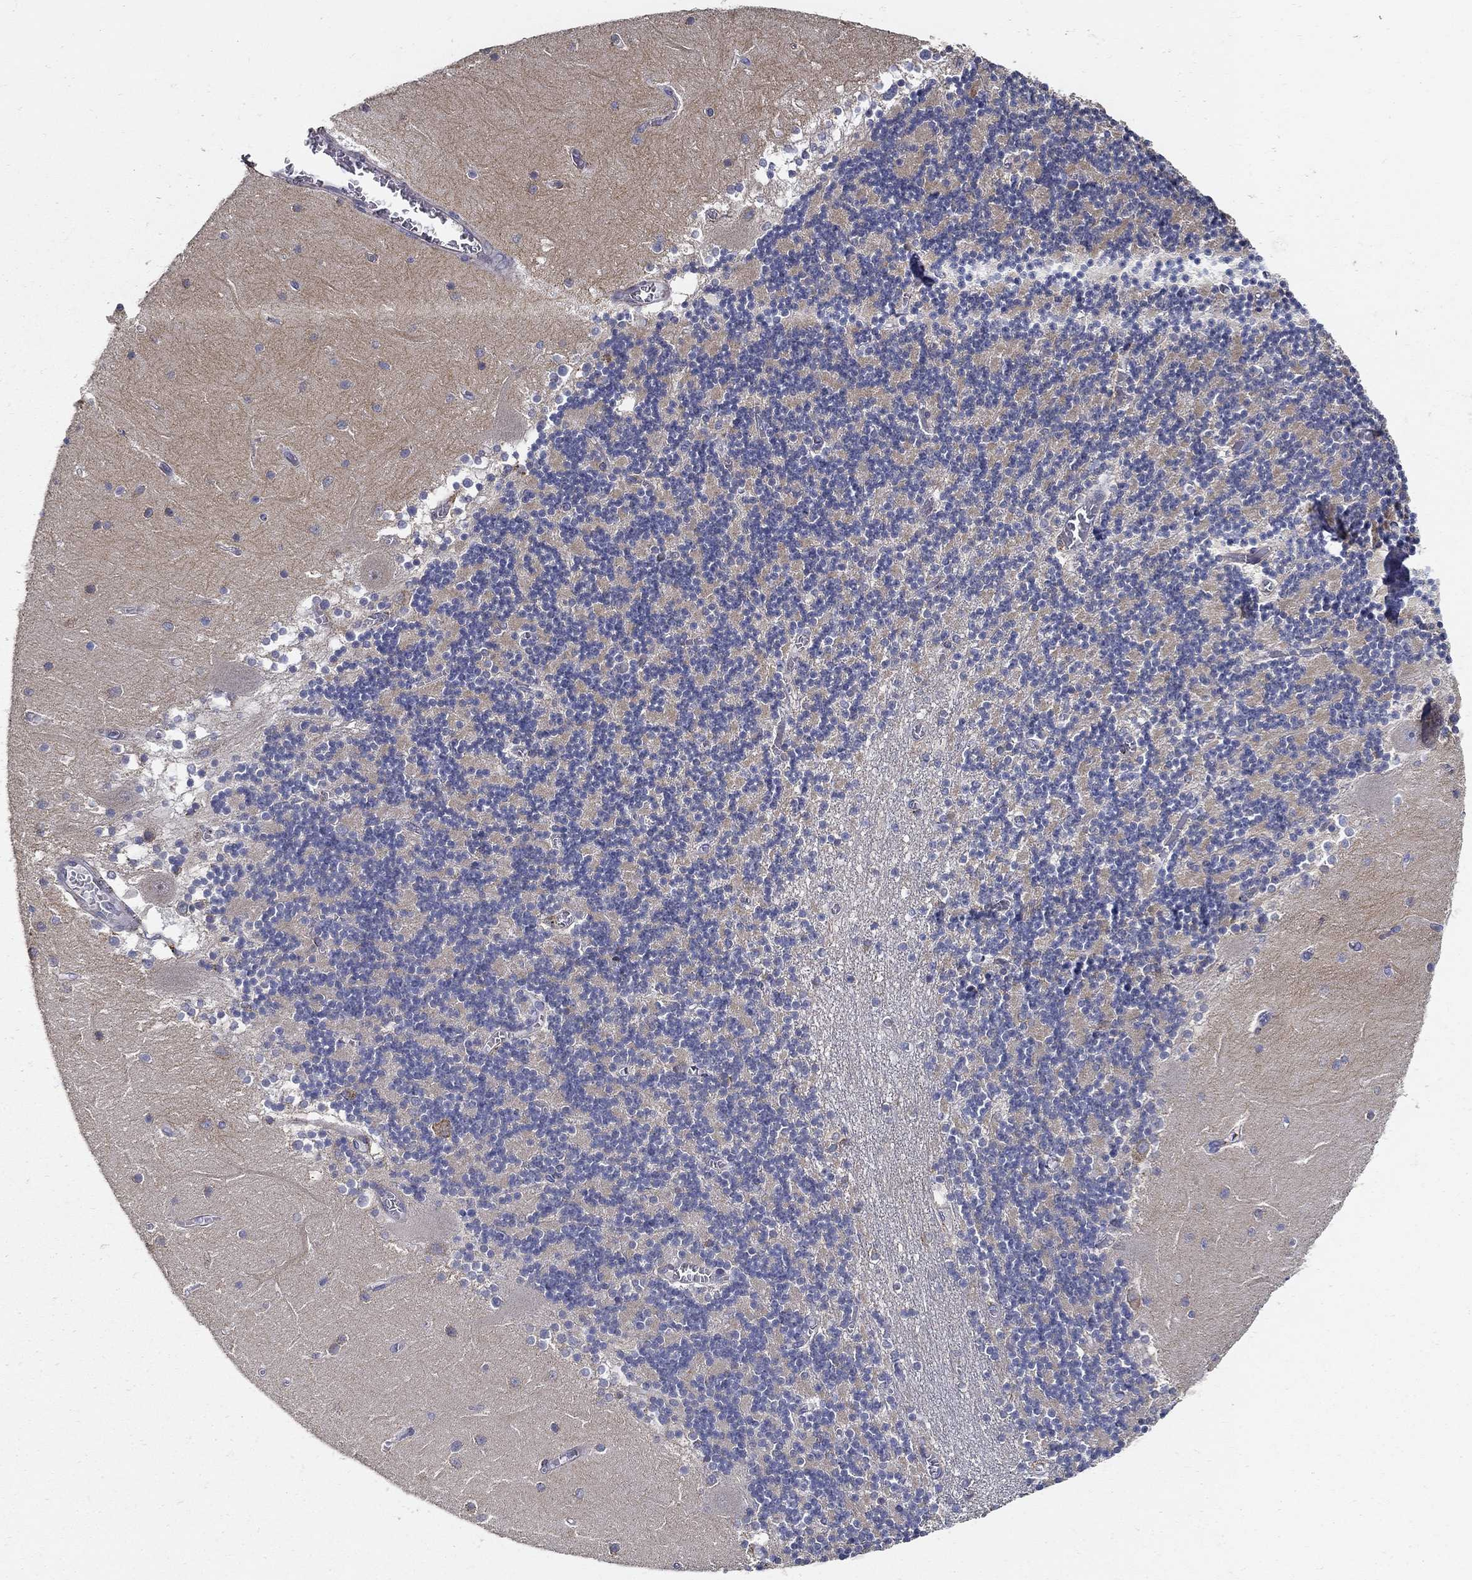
{"staining": {"intensity": "negative", "quantity": "none", "location": "none"}, "tissue": "cerebellum", "cell_type": "Cells in granular layer", "image_type": "normal", "snomed": [{"axis": "morphology", "description": "Normal tissue, NOS"}, {"axis": "topography", "description": "Cerebellum"}], "caption": "A high-resolution photomicrograph shows immunohistochemistry (IHC) staining of normal cerebellum, which shows no significant staining in cells in granular layer.", "gene": "EMILIN3", "patient": {"sex": "female", "age": 28}}